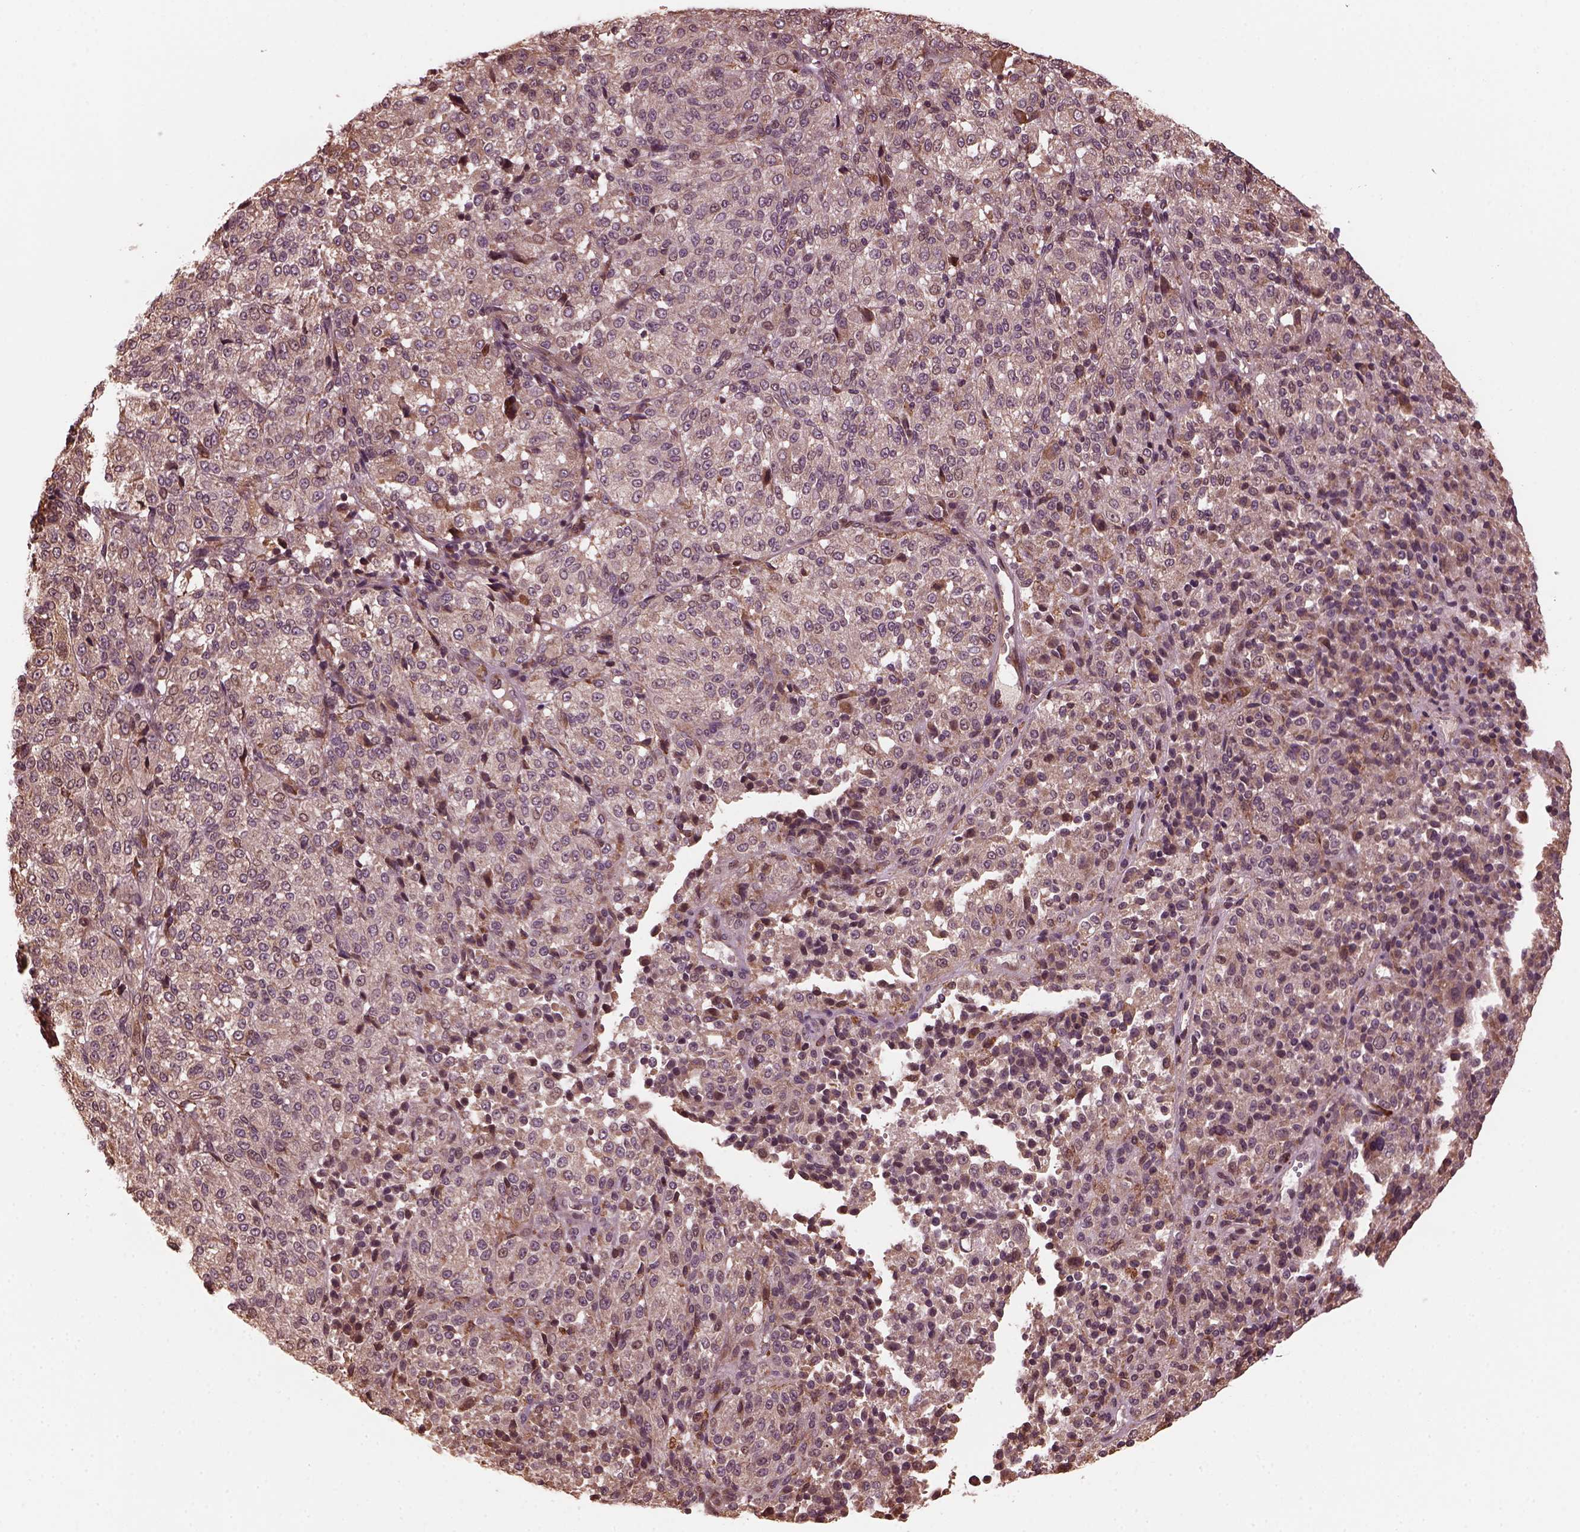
{"staining": {"intensity": "weak", "quantity": "25%-75%", "location": "cytoplasmic/membranous"}, "tissue": "melanoma", "cell_type": "Tumor cells", "image_type": "cancer", "snomed": [{"axis": "morphology", "description": "Malignant melanoma, Metastatic site"}, {"axis": "topography", "description": "Brain"}], "caption": "The micrograph exhibits a brown stain indicating the presence of a protein in the cytoplasmic/membranous of tumor cells in malignant melanoma (metastatic site).", "gene": "ZNF292", "patient": {"sex": "female", "age": 56}}